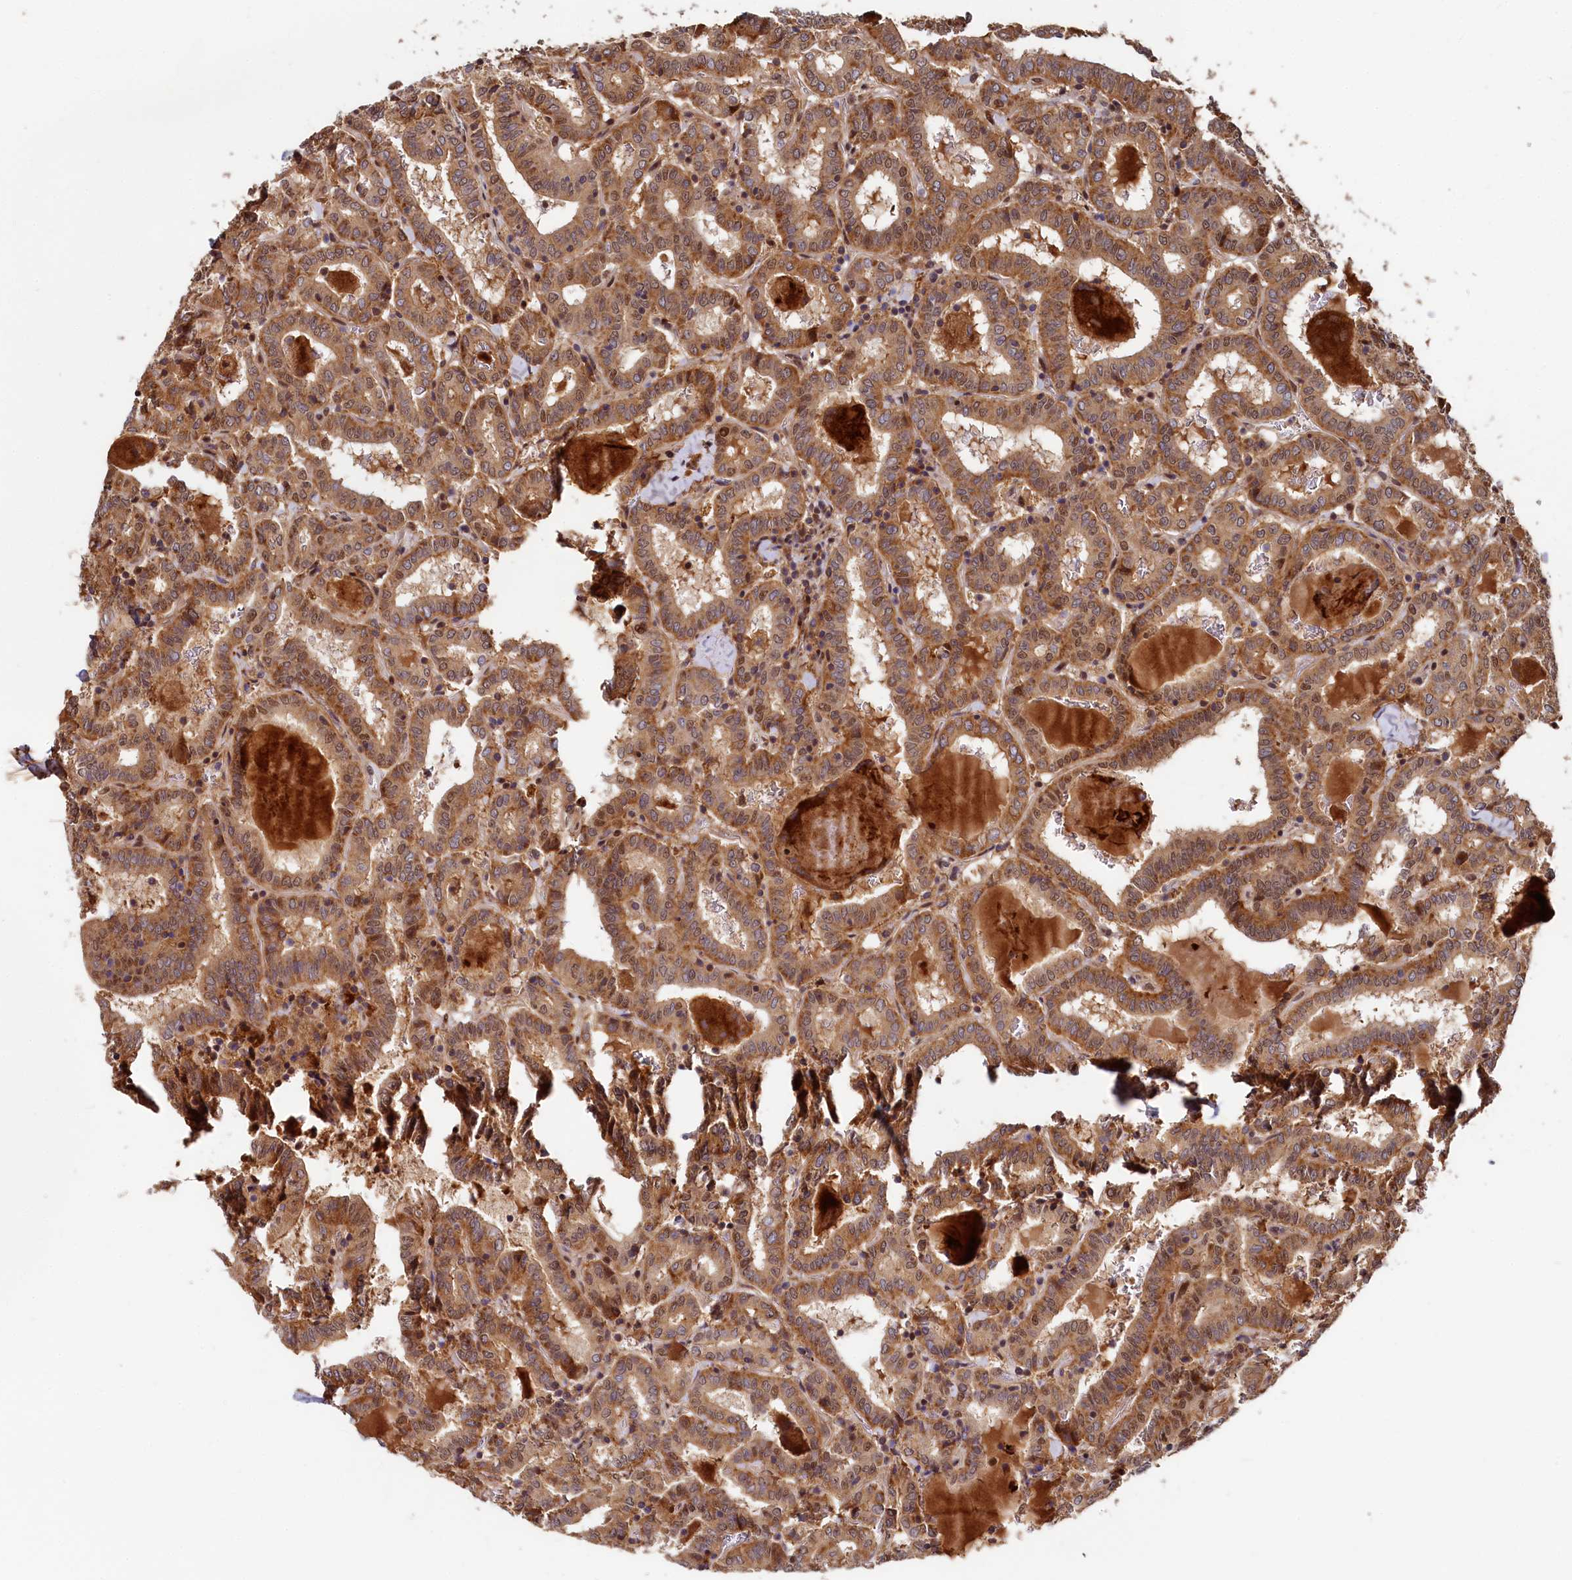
{"staining": {"intensity": "moderate", "quantity": ">75%", "location": "cytoplasmic/membranous,nuclear"}, "tissue": "thyroid cancer", "cell_type": "Tumor cells", "image_type": "cancer", "snomed": [{"axis": "morphology", "description": "Papillary adenocarcinoma, NOS"}, {"axis": "topography", "description": "Thyroid gland"}], "caption": "Immunohistochemical staining of thyroid cancer (papillary adenocarcinoma) displays medium levels of moderate cytoplasmic/membranous and nuclear expression in about >75% of tumor cells. The staining was performed using DAB, with brown indicating positive protein expression. Nuclei are stained blue with hematoxylin.", "gene": "TRIM23", "patient": {"sex": "female", "age": 72}}